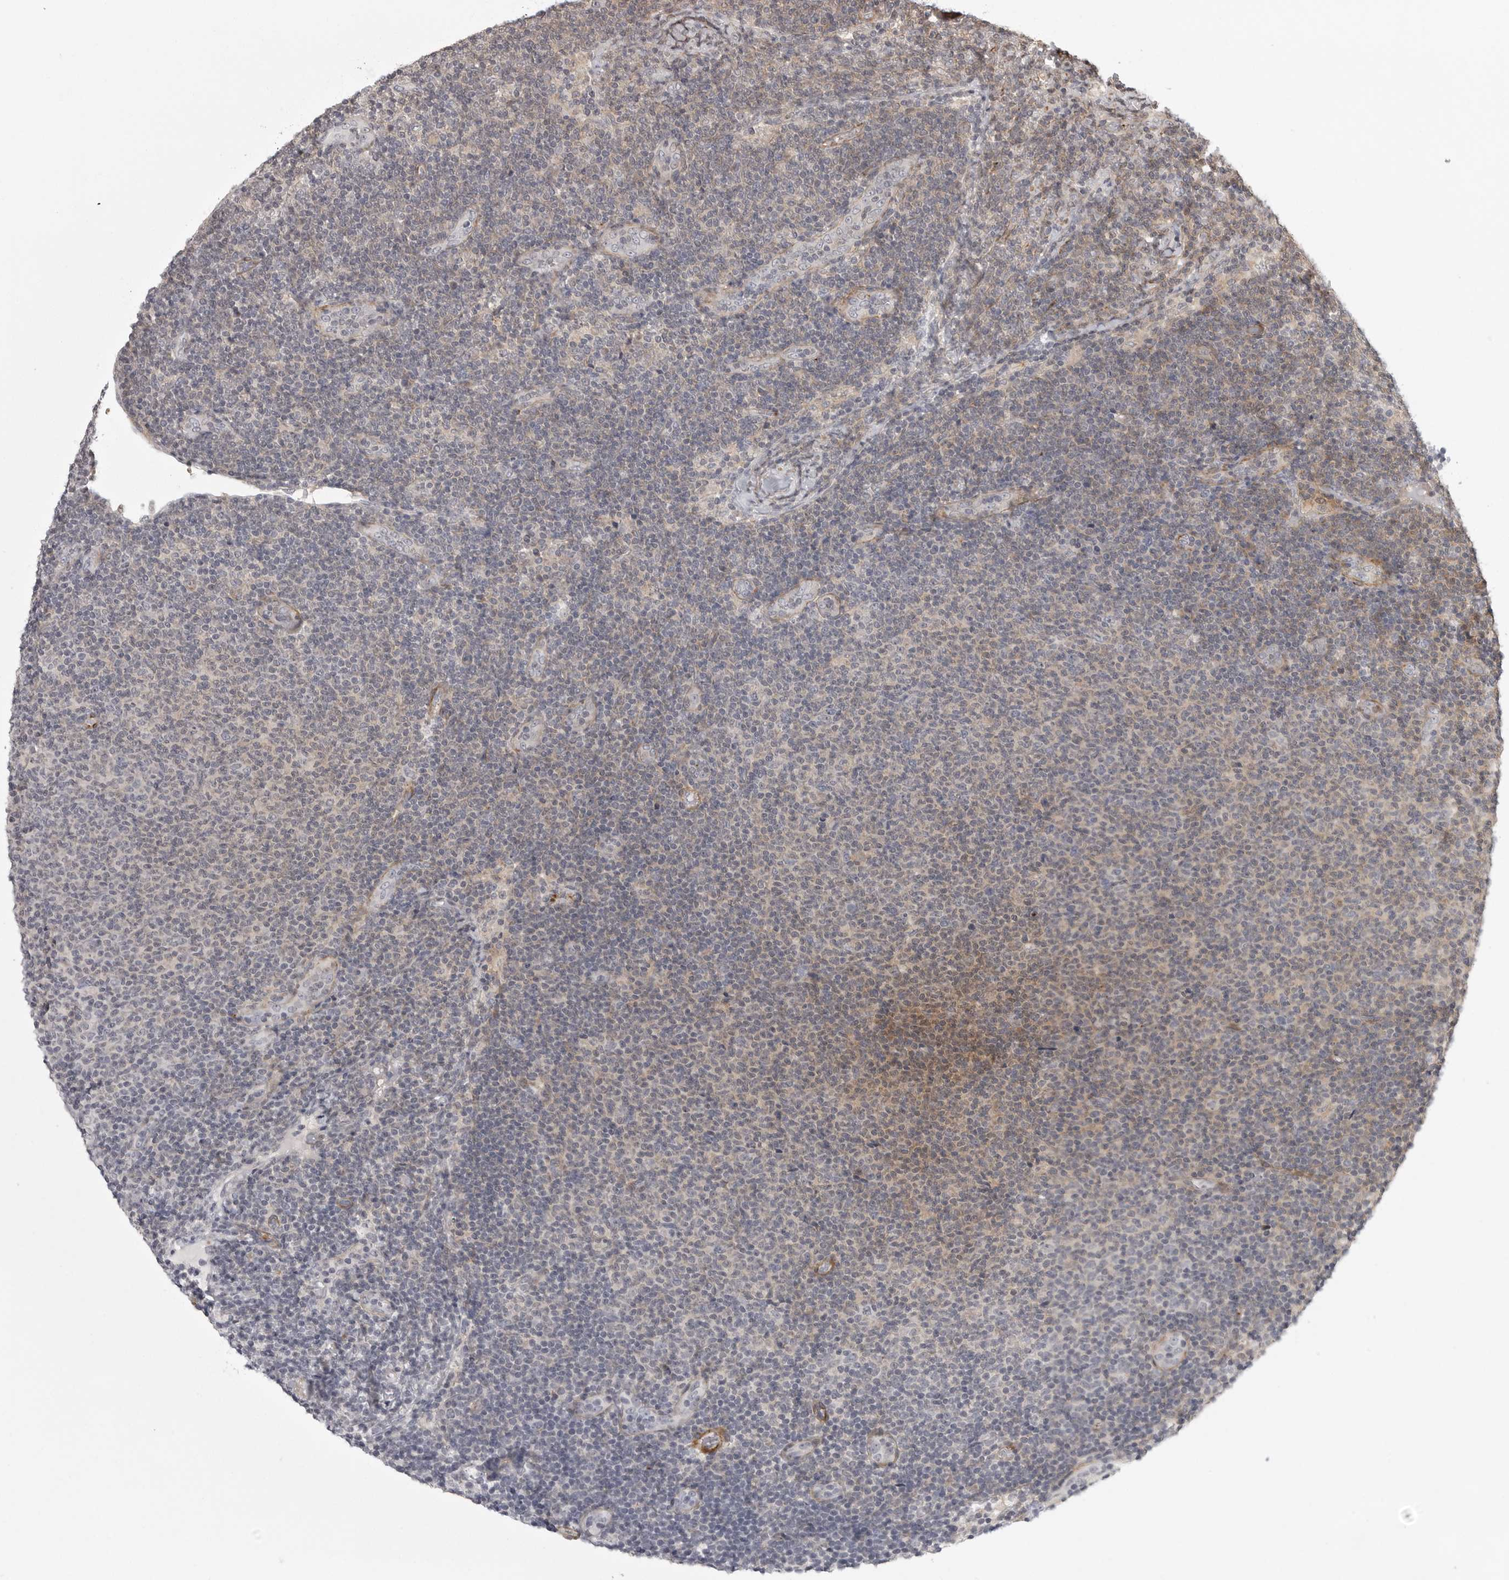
{"staining": {"intensity": "negative", "quantity": "none", "location": "none"}, "tissue": "lymphoma", "cell_type": "Tumor cells", "image_type": "cancer", "snomed": [{"axis": "morphology", "description": "Malignant lymphoma, non-Hodgkin's type, Low grade"}, {"axis": "topography", "description": "Lymph node"}], "caption": "There is no significant staining in tumor cells of low-grade malignant lymphoma, non-Hodgkin's type.", "gene": "TUT4", "patient": {"sex": "male", "age": 66}}